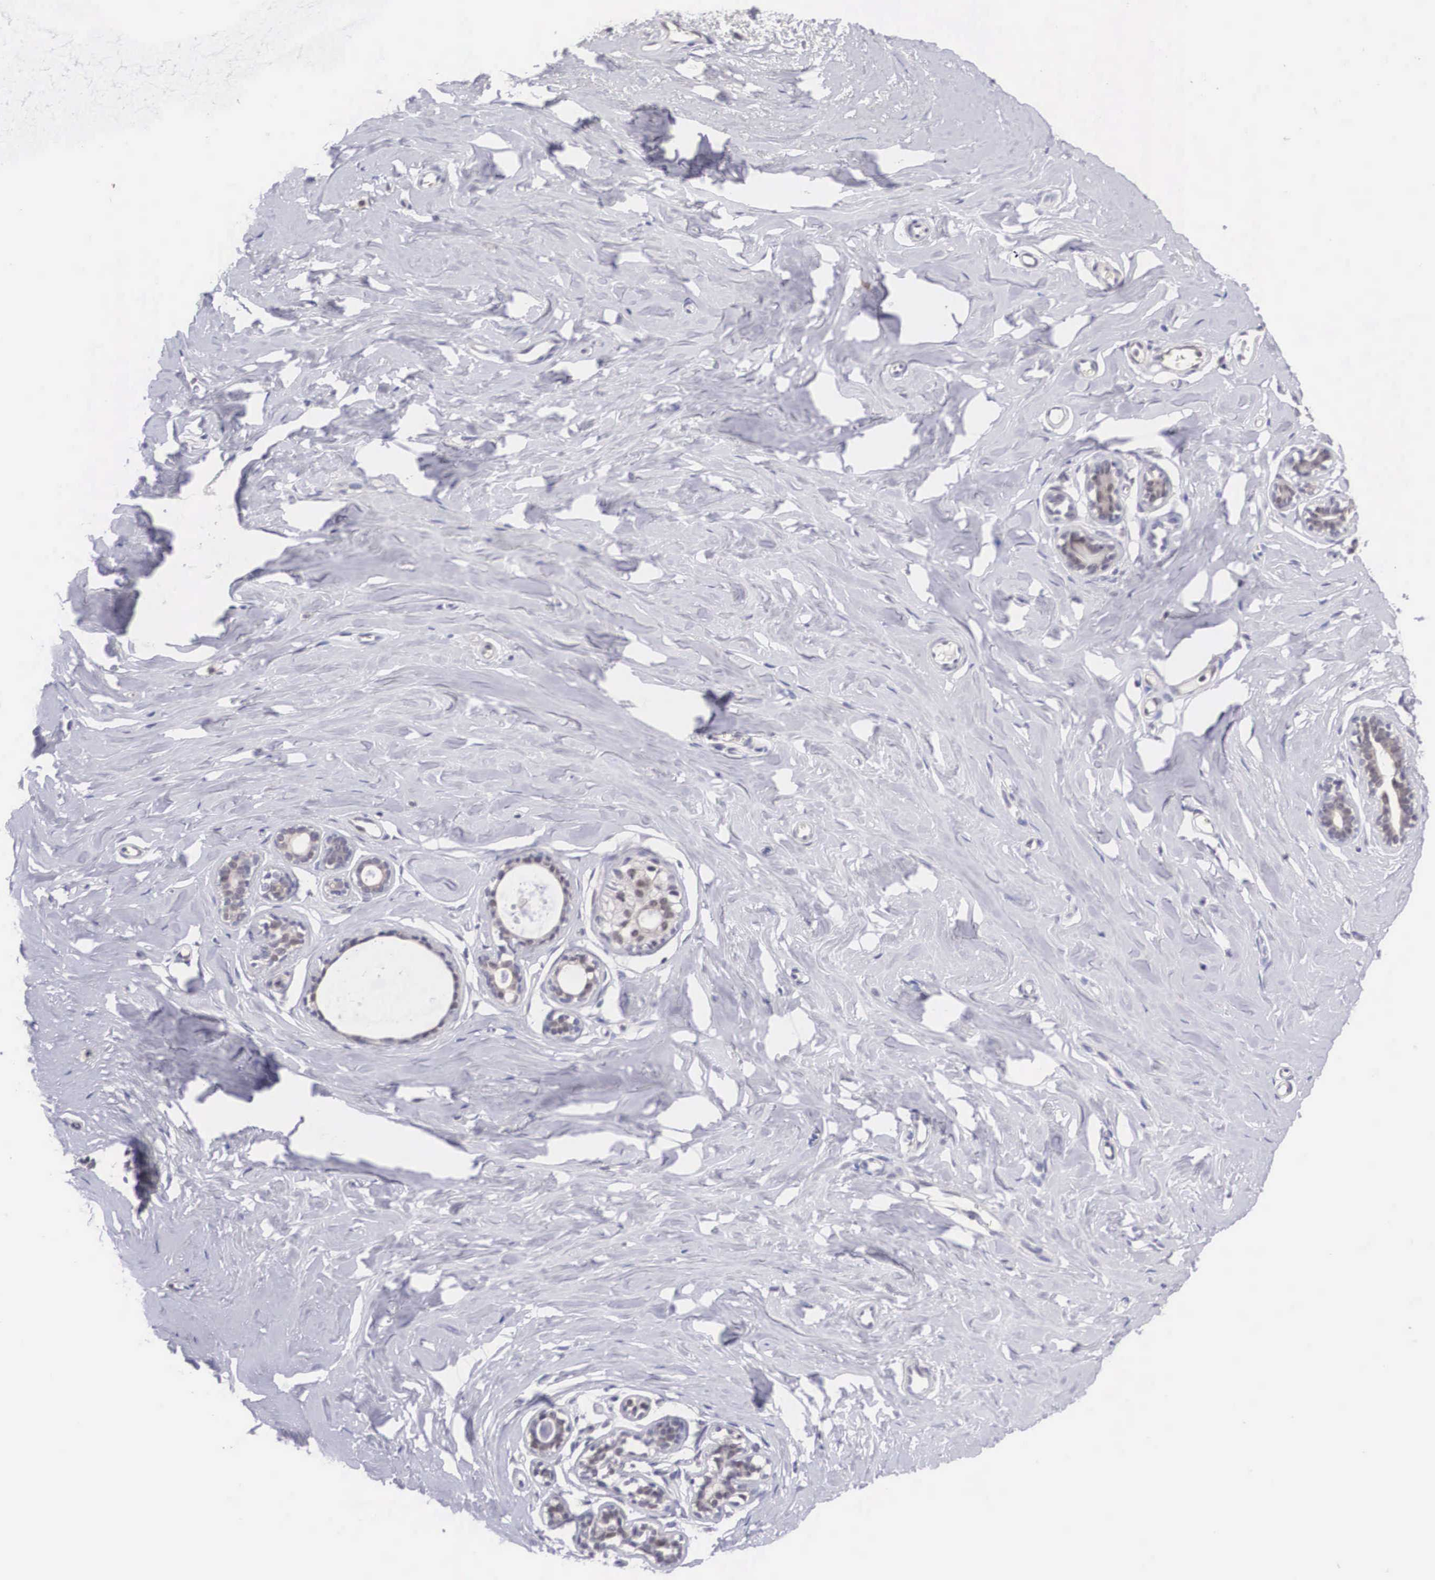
{"staining": {"intensity": "negative", "quantity": "none", "location": "none"}, "tissue": "breast", "cell_type": "Adipocytes", "image_type": "normal", "snomed": [{"axis": "morphology", "description": "Normal tissue, NOS"}, {"axis": "topography", "description": "Breast"}], "caption": "A high-resolution photomicrograph shows immunohistochemistry (IHC) staining of benign breast, which displays no significant expression in adipocytes. The staining is performed using DAB brown chromogen with nuclei counter-stained in using hematoxylin.", "gene": "NINL", "patient": {"sex": "female", "age": 45}}